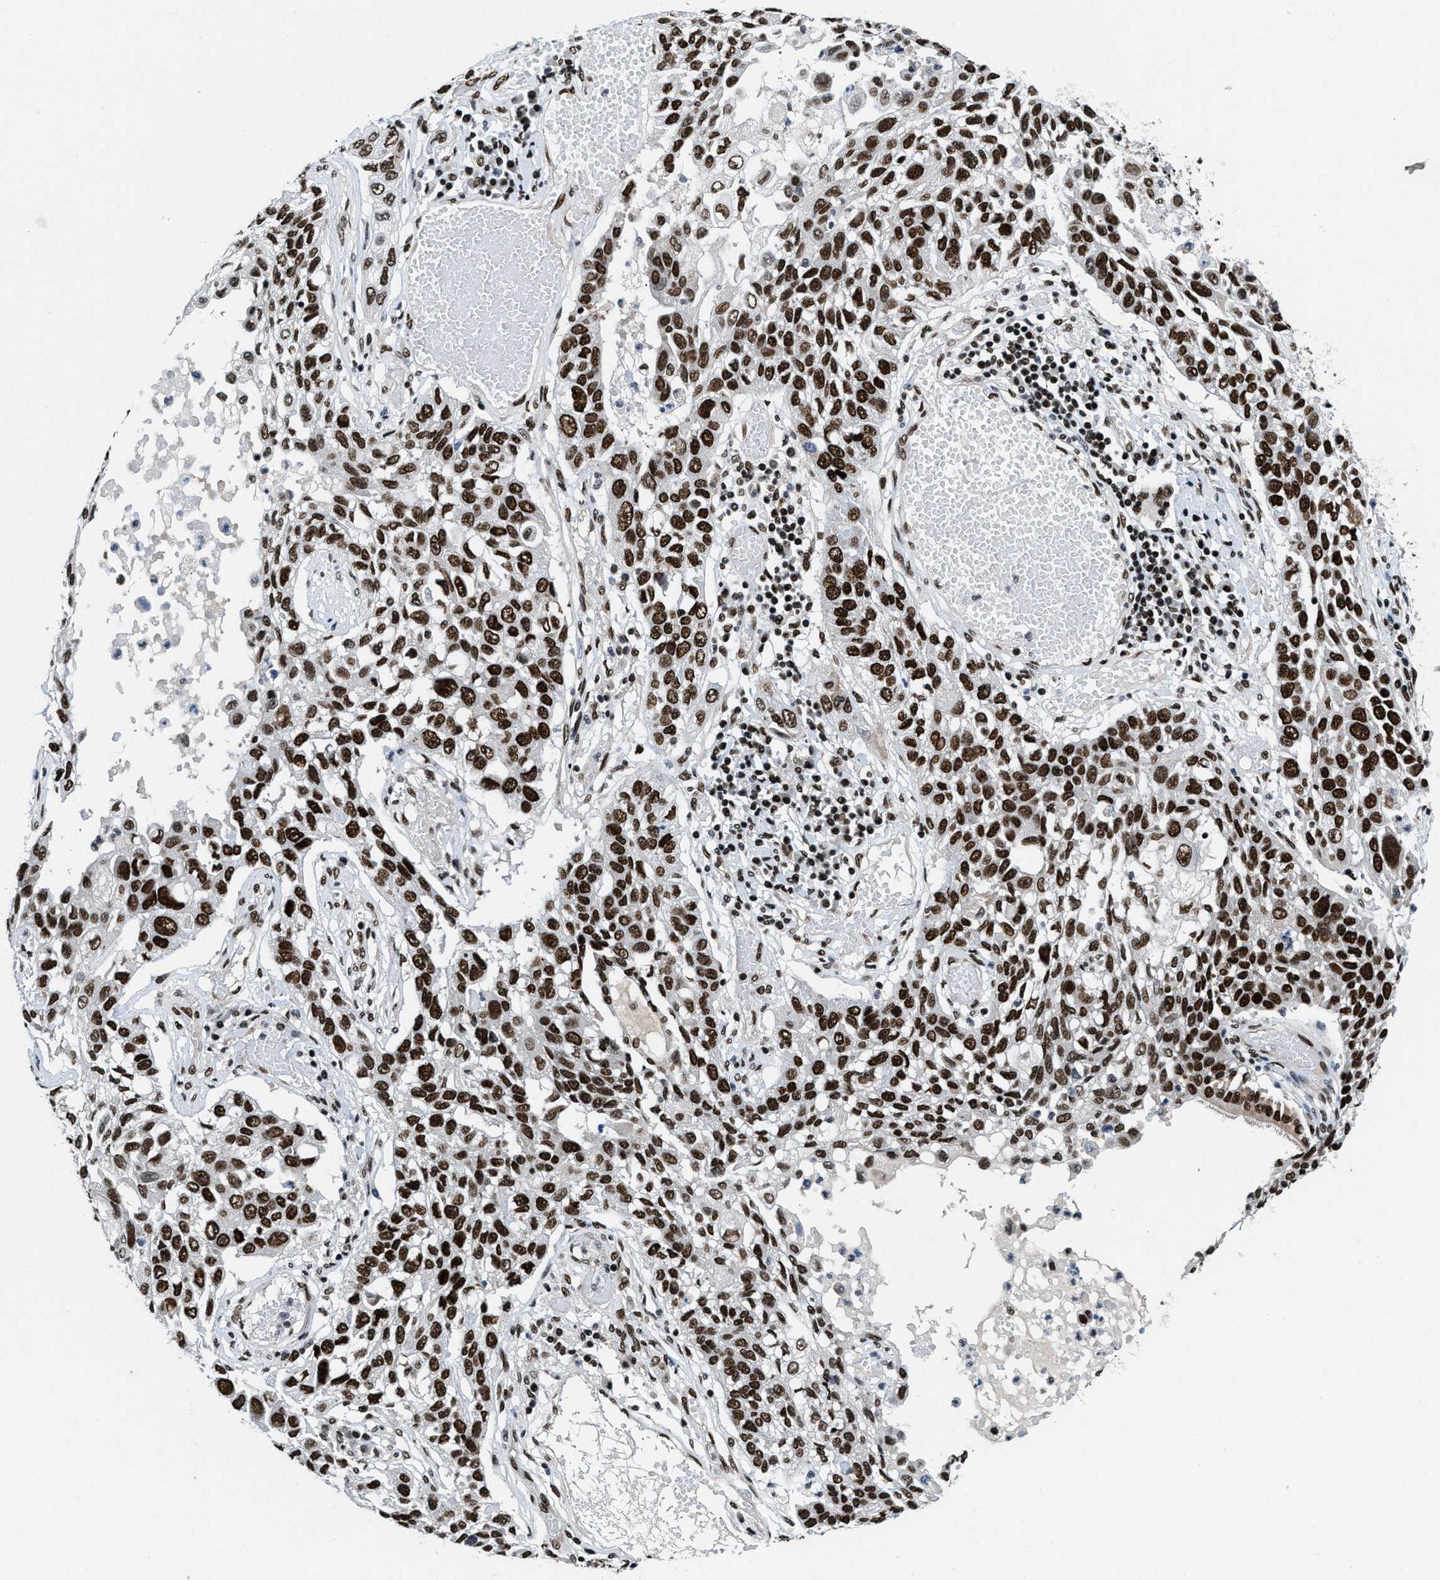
{"staining": {"intensity": "strong", "quantity": ">75%", "location": "nuclear"}, "tissue": "lung cancer", "cell_type": "Tumor cells", "image_type": "cancer", "snomed": [{"axis": "morphology", "description": "Squamous cell carcinoma, NOS"}, {"axis": "topography", "description": "Lung"}], "caption": "High-magnification brightfield microscopy of lung squamous cell carcinoma stained with DAB (3,3'-diaminobenzidine) (brown) and counterstained with hematoxylin (blue). tumor cells exhibit strong nuclear expression is present in approximately>75% of cells. The staining was performed using DAB (3,3'-diaminobenzidine), with brown indicating positive protein expression. Nuclei are stained blue with hematoxylin.", "gene": "SAFB", "patient": {"sex": "male", "age": 71}}